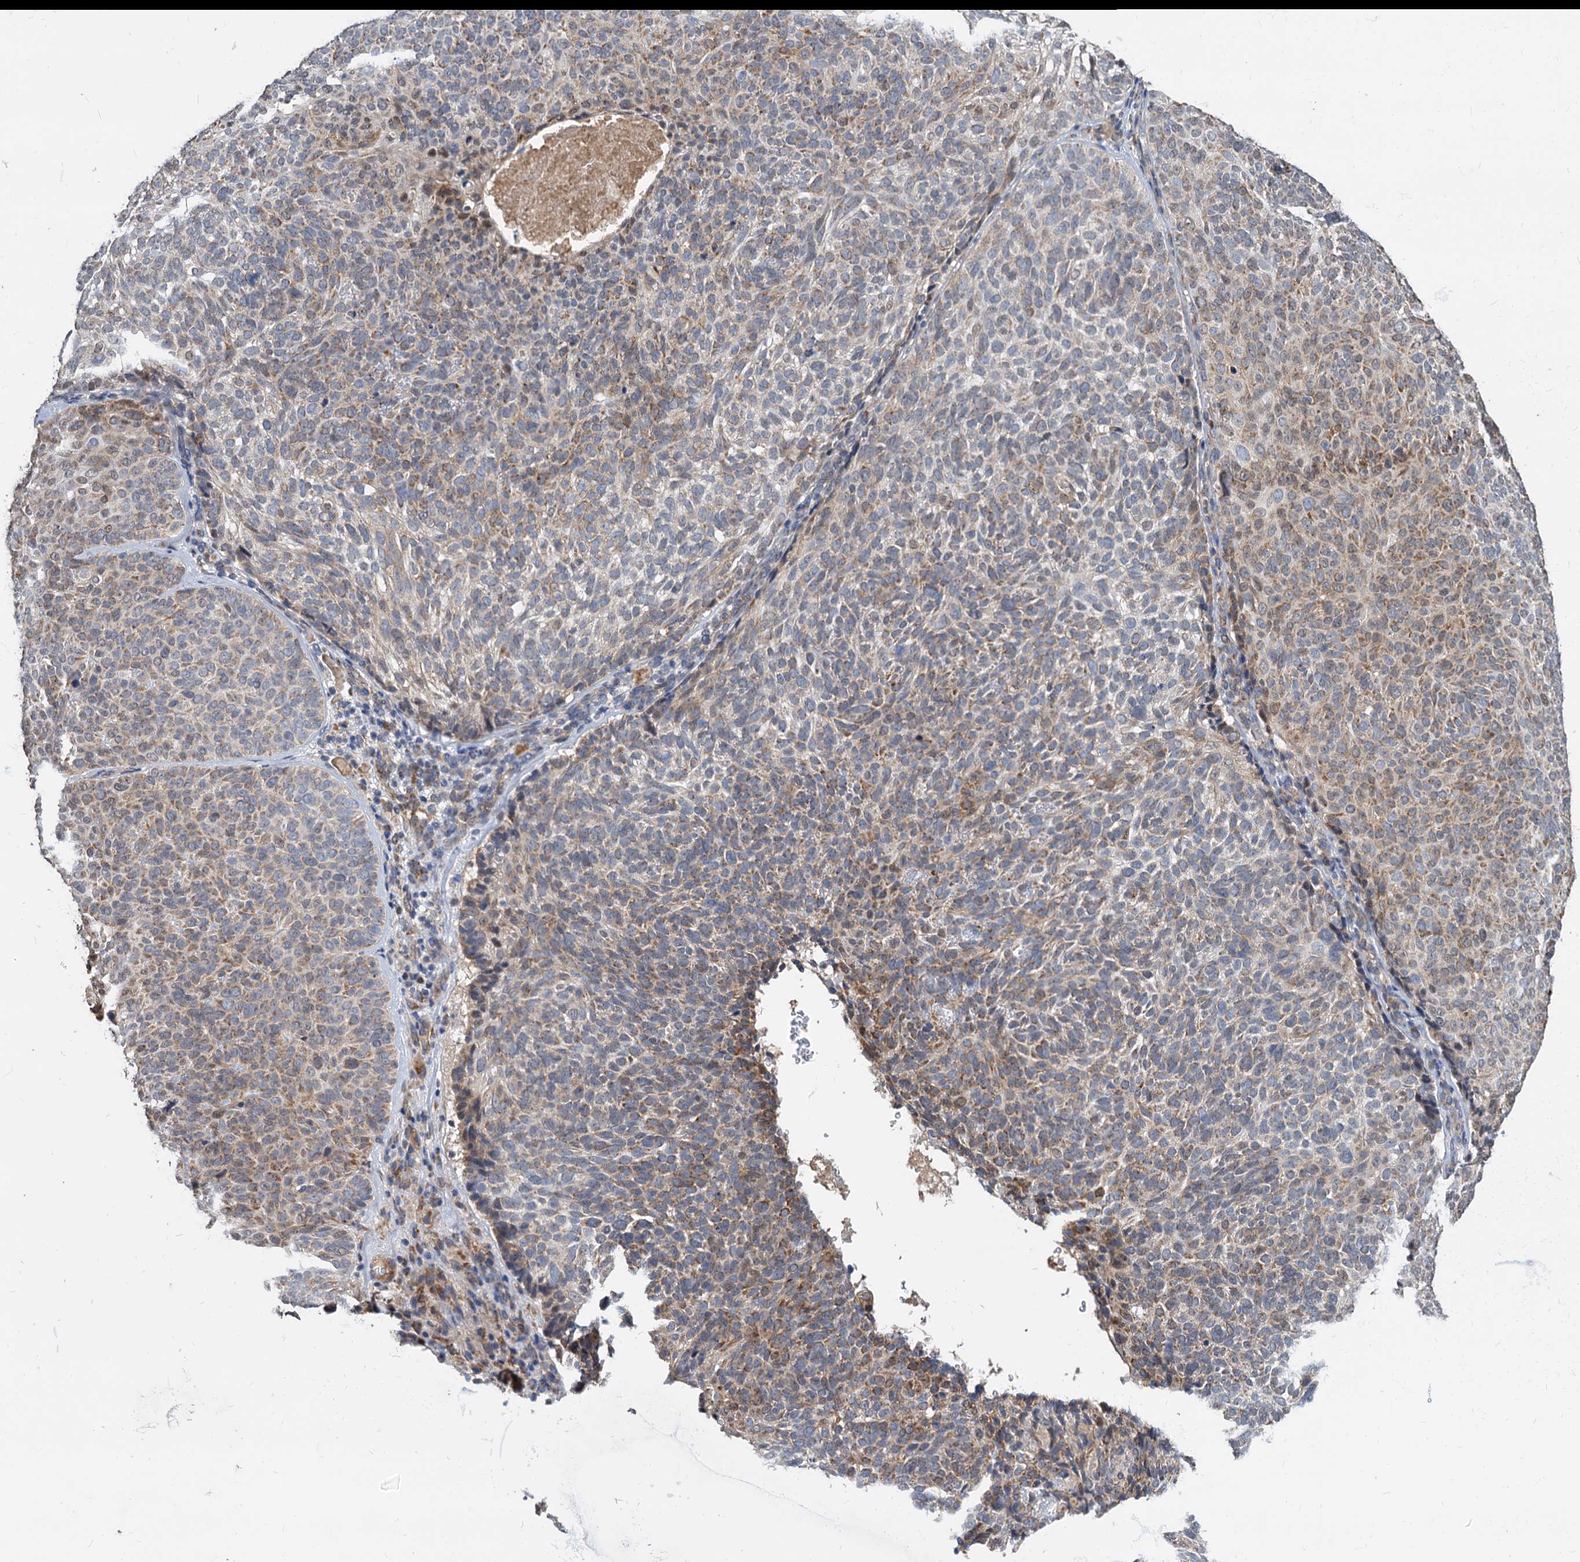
{"staining": {"intensity": "moderate", "quantity": "25%-75%", "location": "cytoplasmic/membranous"}, "tissue": "skin cancer", "cell_type": "Tumor cells", "image_type": "cancer", "snomed": [{"axis": "morphology", "description": "Basal cell carcinoma"}, {"axis": "topography", "description": "Skin"}], "caption": "Protein staining of skin cancer tissue displays moderate cytoplasmic/membranous expression in approximately 25%-75% of tumor cells. The staining was performed using DAB (3,3'-diaminobenzidine) to visualize the protein expression in brown, while the nuclei were stained in blue with hematoxylin (Magnification: 20x).", "gene": "ALKBH7", "patient": {"sex": "male", "age": 85}}